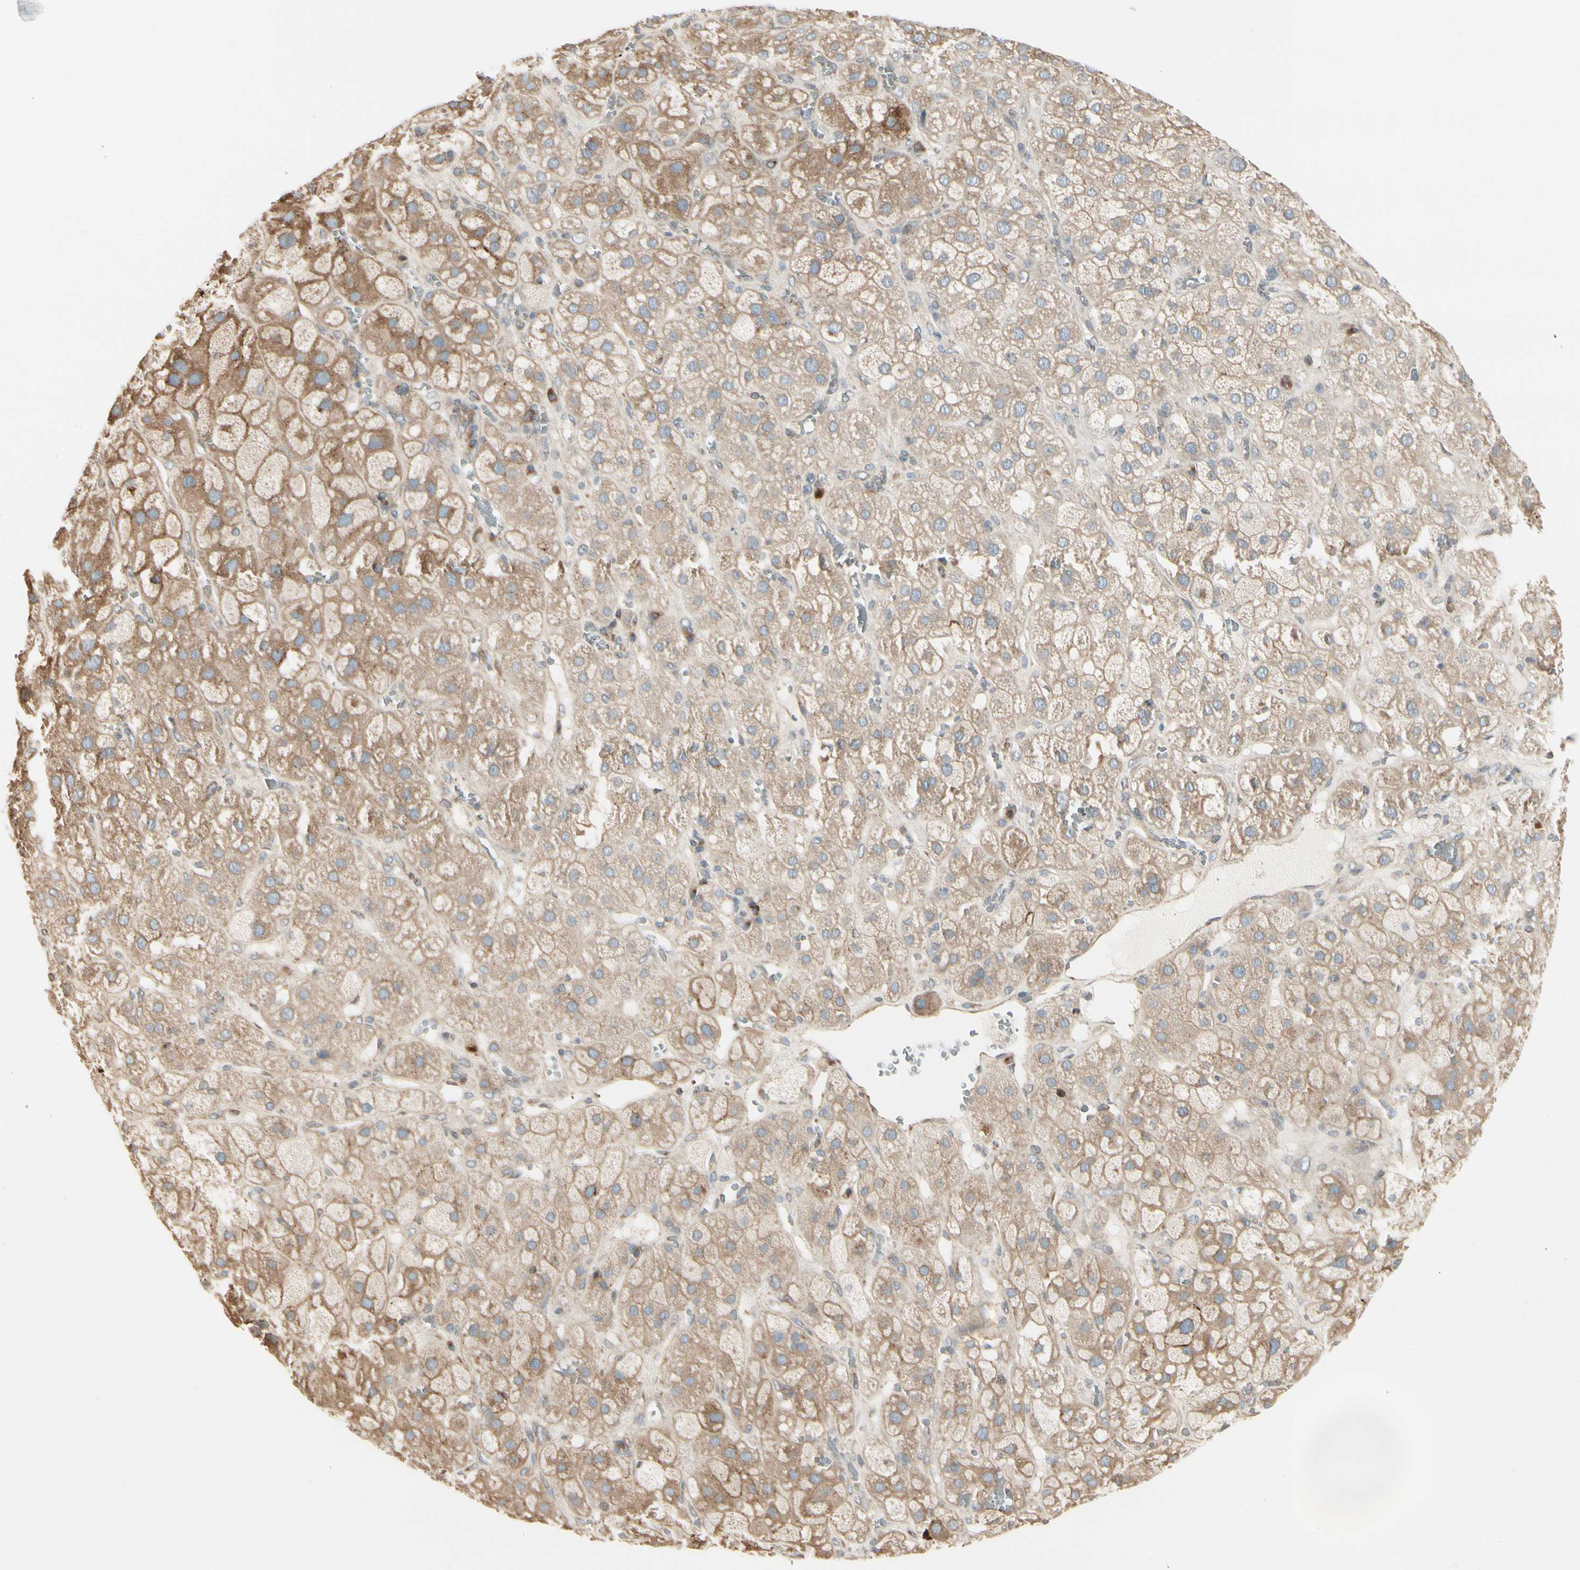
{"staining": {"intensity": "weak", "quantity": ">75%", "location": "cytoplasmic/membranous"}, "tissue": "adrenal gland", "cell_type": "Glandular cells", "image_type": "normal", "snomed": [{"axis": "morphology", "description": "Normal tissue, NOS"}, {"axis": "topography", "description": "Adrenal gland"}], "caption": "This histopathology image reveals immunohistochemistry (IHC) staining of normal adrenal gland, with low weak cytoplasmic/membranous expression in approximately >75% of glandular cells.", "gene": "NUCB2", "patient": {"sex": "female", "age": 47}}